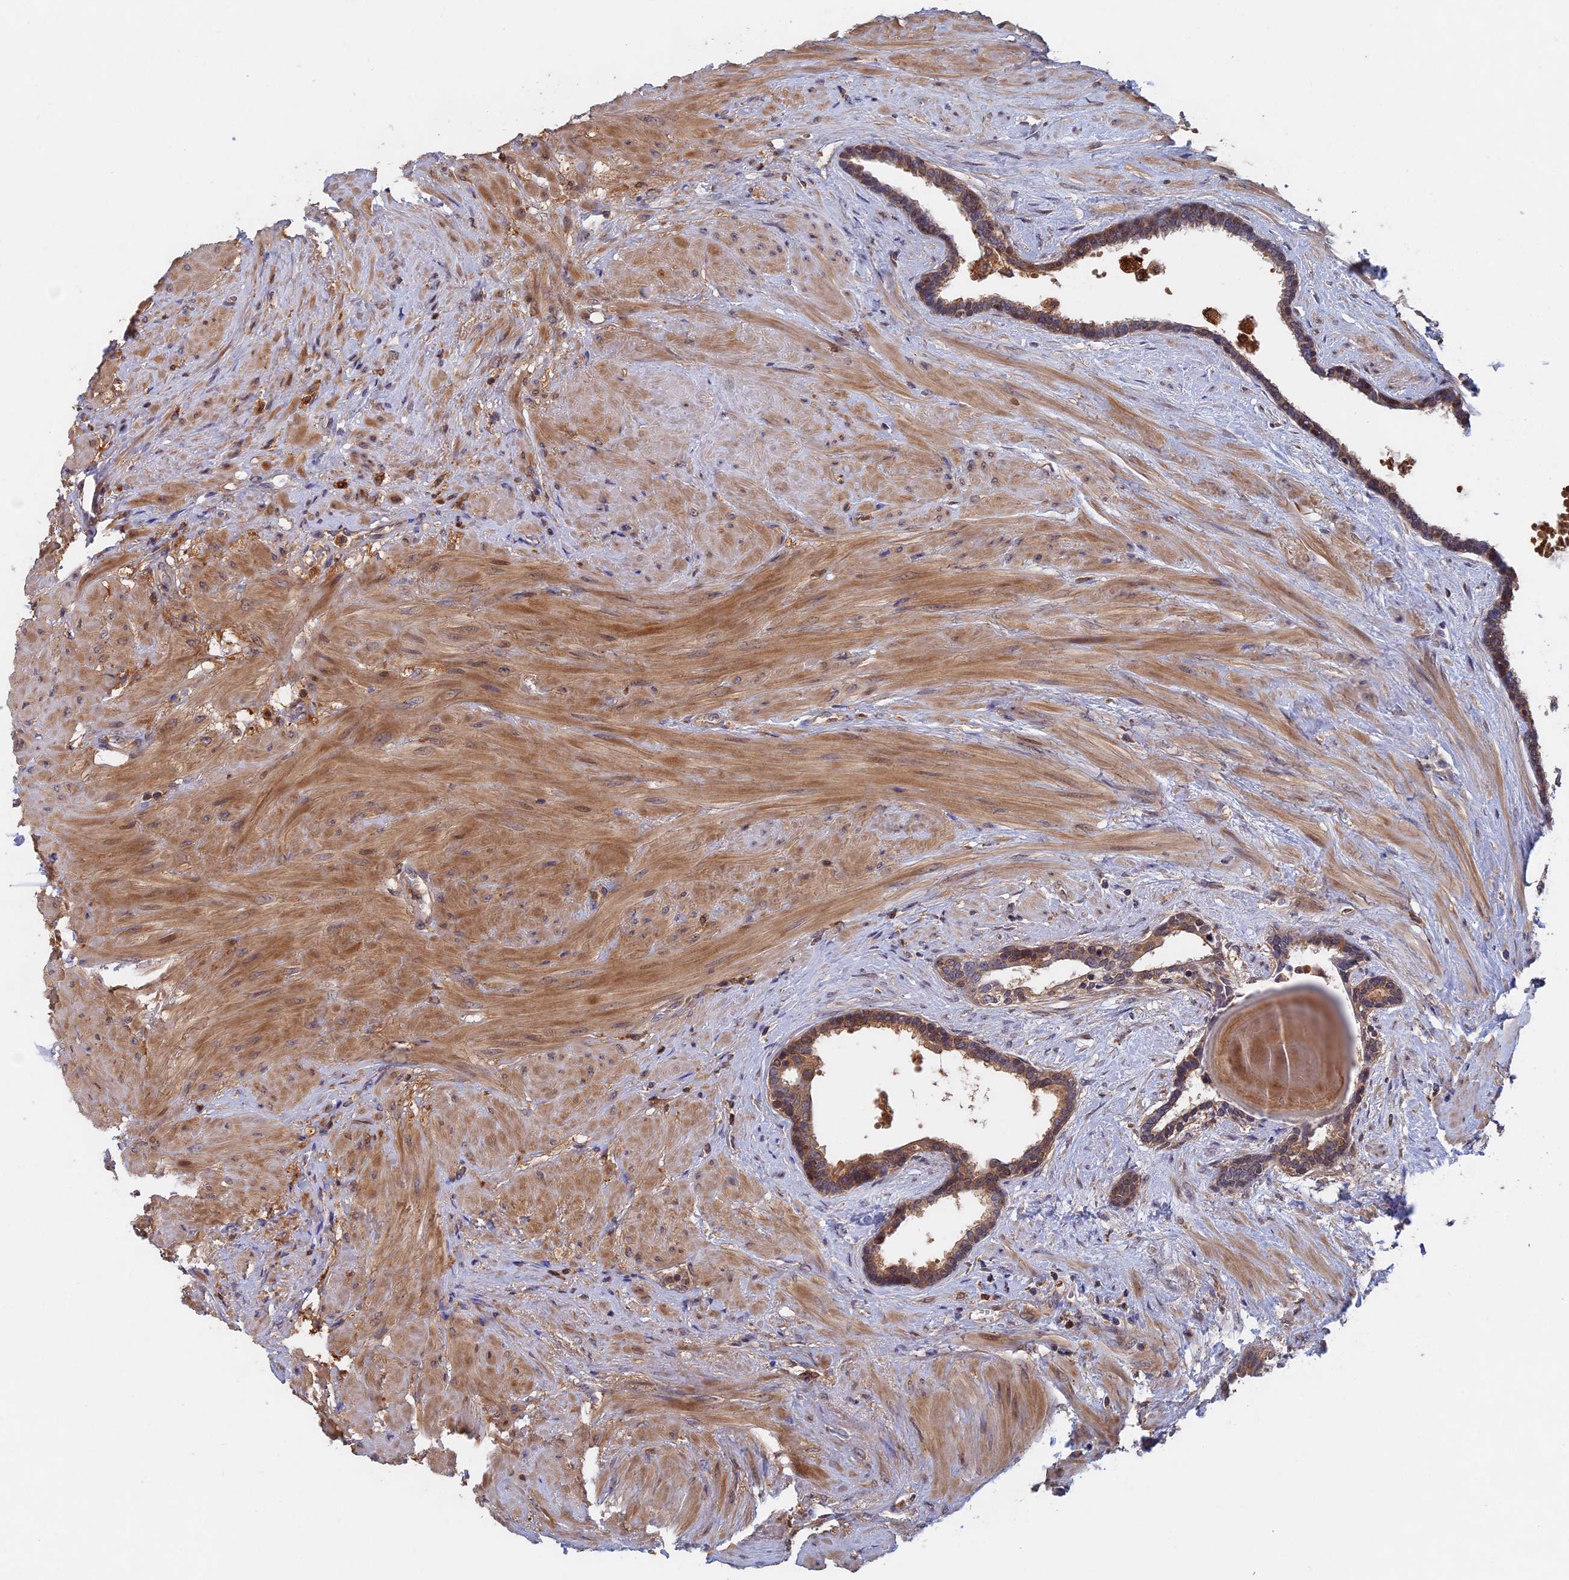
{"staining": {"intensity": "moderate", "quantity": ">75%", "location": "cytoplasmic/membranous"}, "tissue": "prostate", "cell_type": "Glandular cells", "image_type": "normal", "snomed": [{"axis": "morphology", "description": "Normal tissue, NOS"}, {"axis": "topography", "description": "Prostate"}], "caption": "Immunohistochemical staining of normal prostate shows medium levels of moderate cytoplasmic/membranous expression in about >75% of glandular cells.", "gene": "BLVRA", "patient": {"sex": "male", "age": 48}}